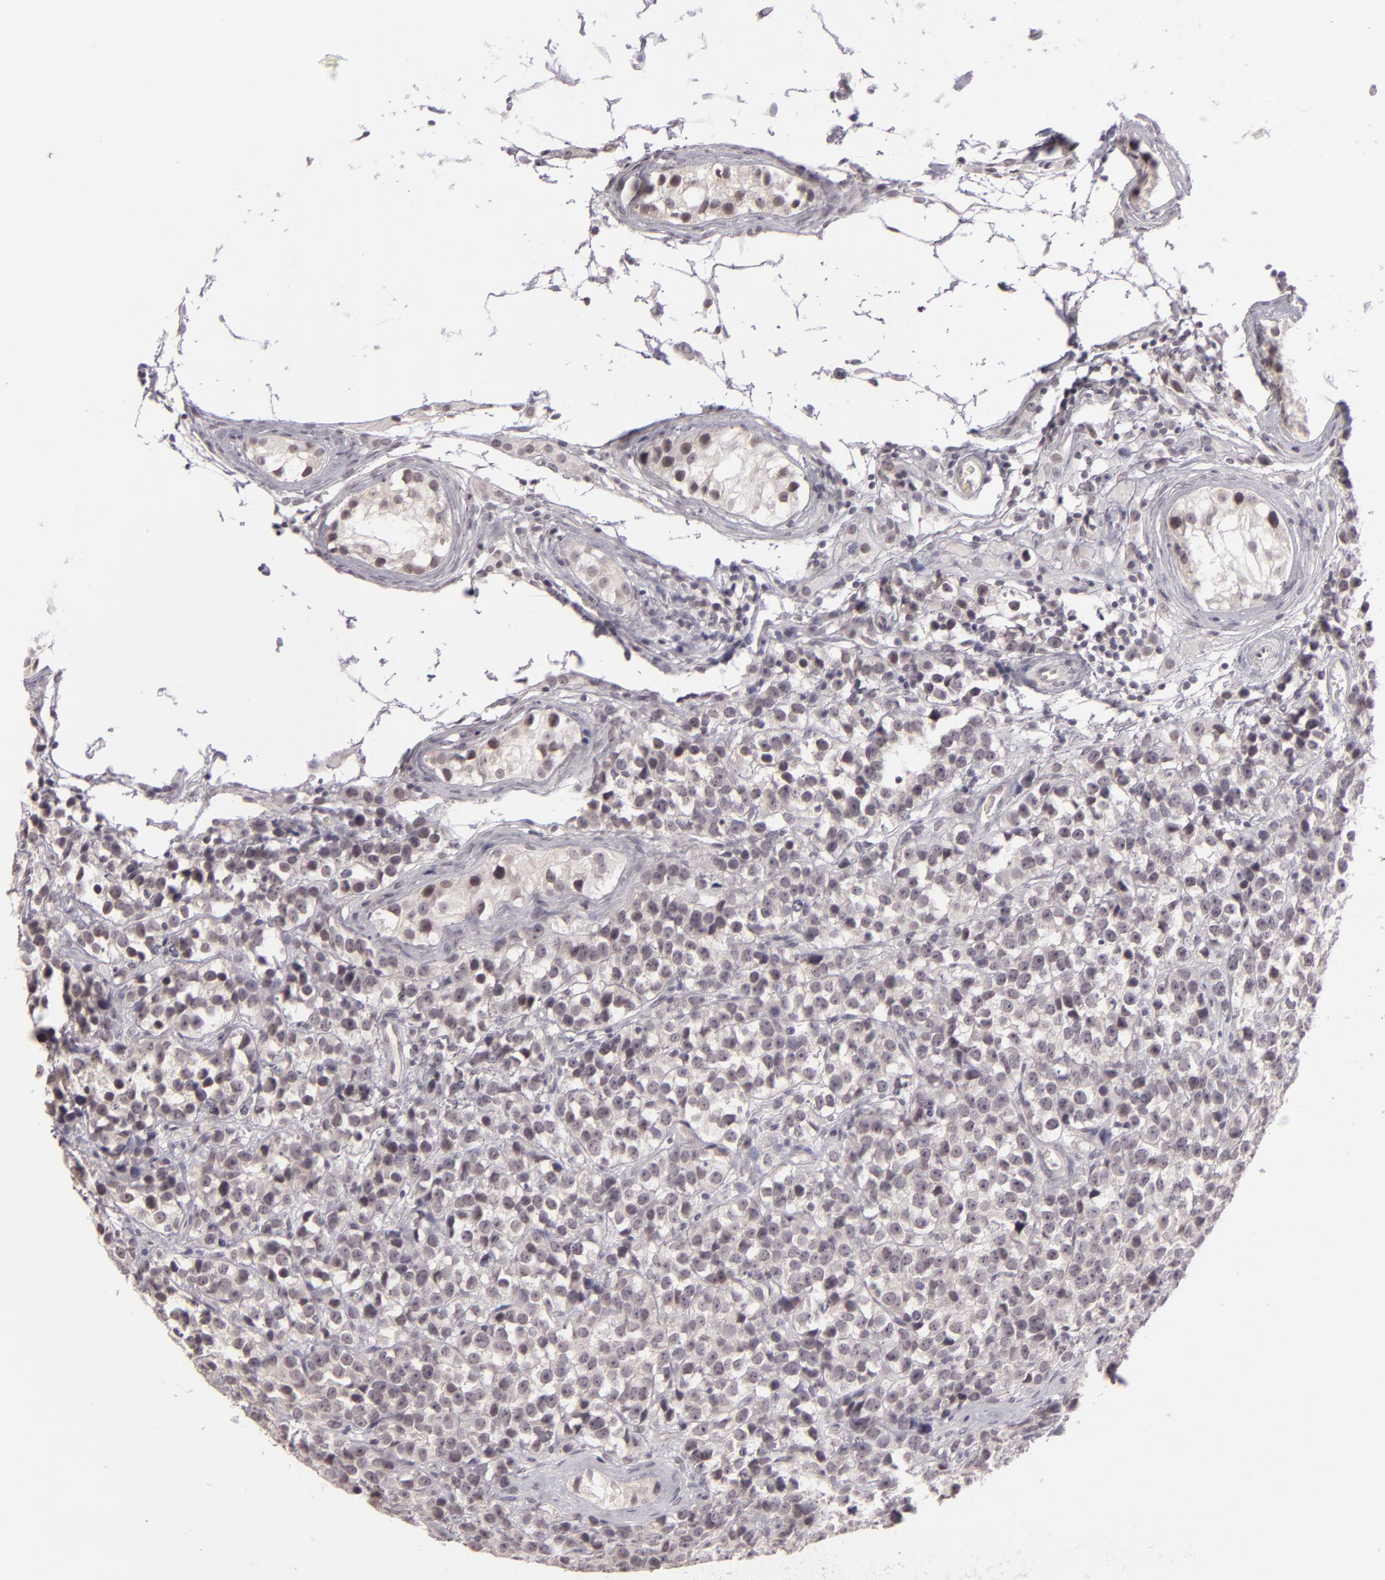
{"staining": {"intensity": "weak", "quantity": "<25%", "location": "nuclear"}, "tissue": "testis cancer", "cell_type": "Tumor cells", "image_type": "cancer", "snomed": [{"axis": "morphology", "description": "Seminoma, NOS"}, {"axis": "topography", "description": "Testis"}], "caption": "Tumor cells show no significant expression in testis seminoma. Nuclei are stained in blue.", "gene": "ZNF205", "patient": {"sex": "male", "age": 25}}